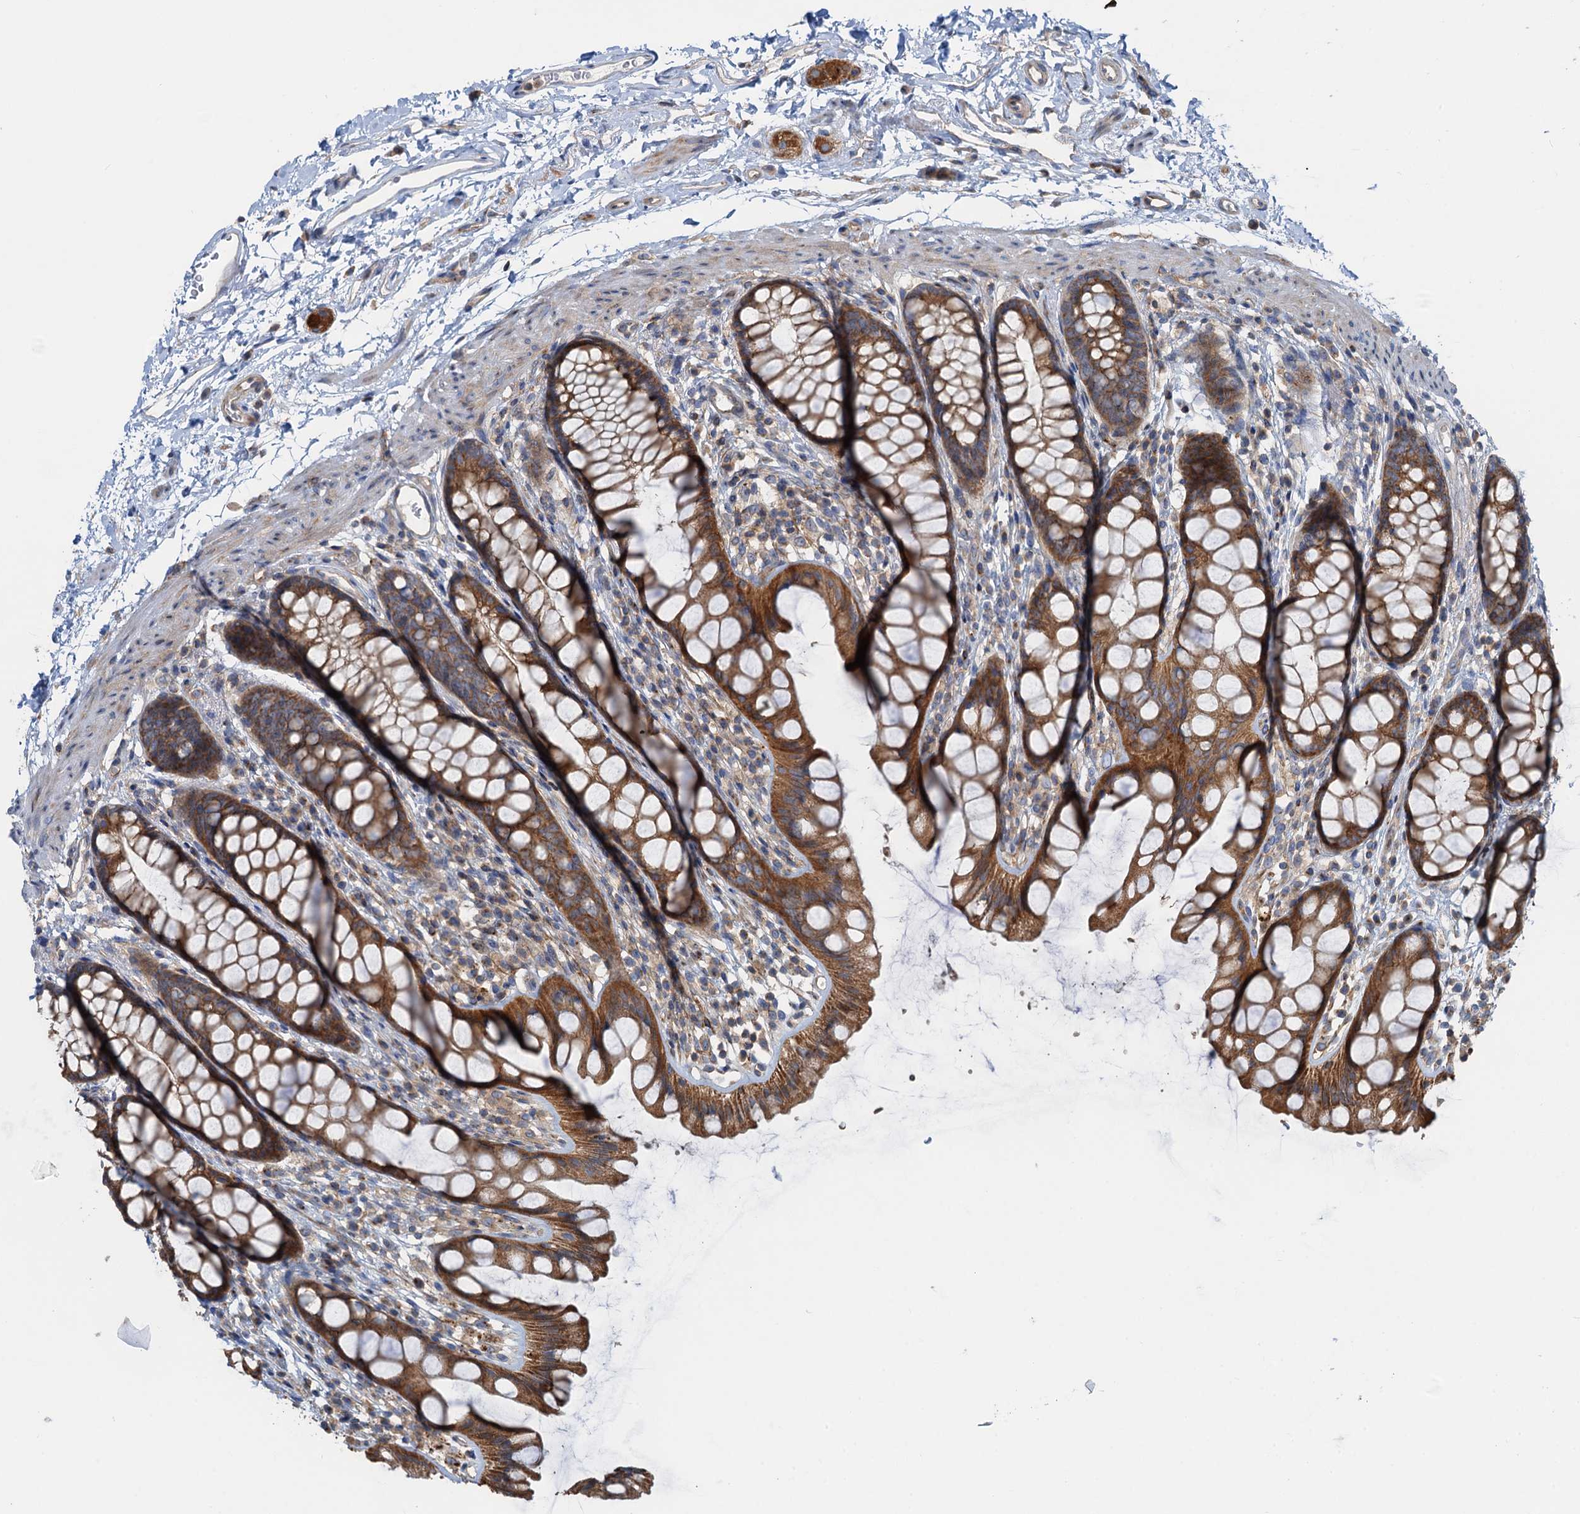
{"staining": {"intensity": "strong", "quantity": ">75%", "location": "cytoplasmic/membranous"}, "tissue": "rectum", "cell_type": "Glandular cells", "image_type": "normal", "snomed": [{"axis": "morphology", "description": "Normal tissue, NOS"}, {"axis": "topography", "description": "Rectum"}], "caption": "The micrograph shows a brown stain indicating the presence of a protein in the cytoplasmic/membranous of glandular cells in rectum.", "gene": "ANKRD26", "patient": {"sex": "female", "age": 65}}